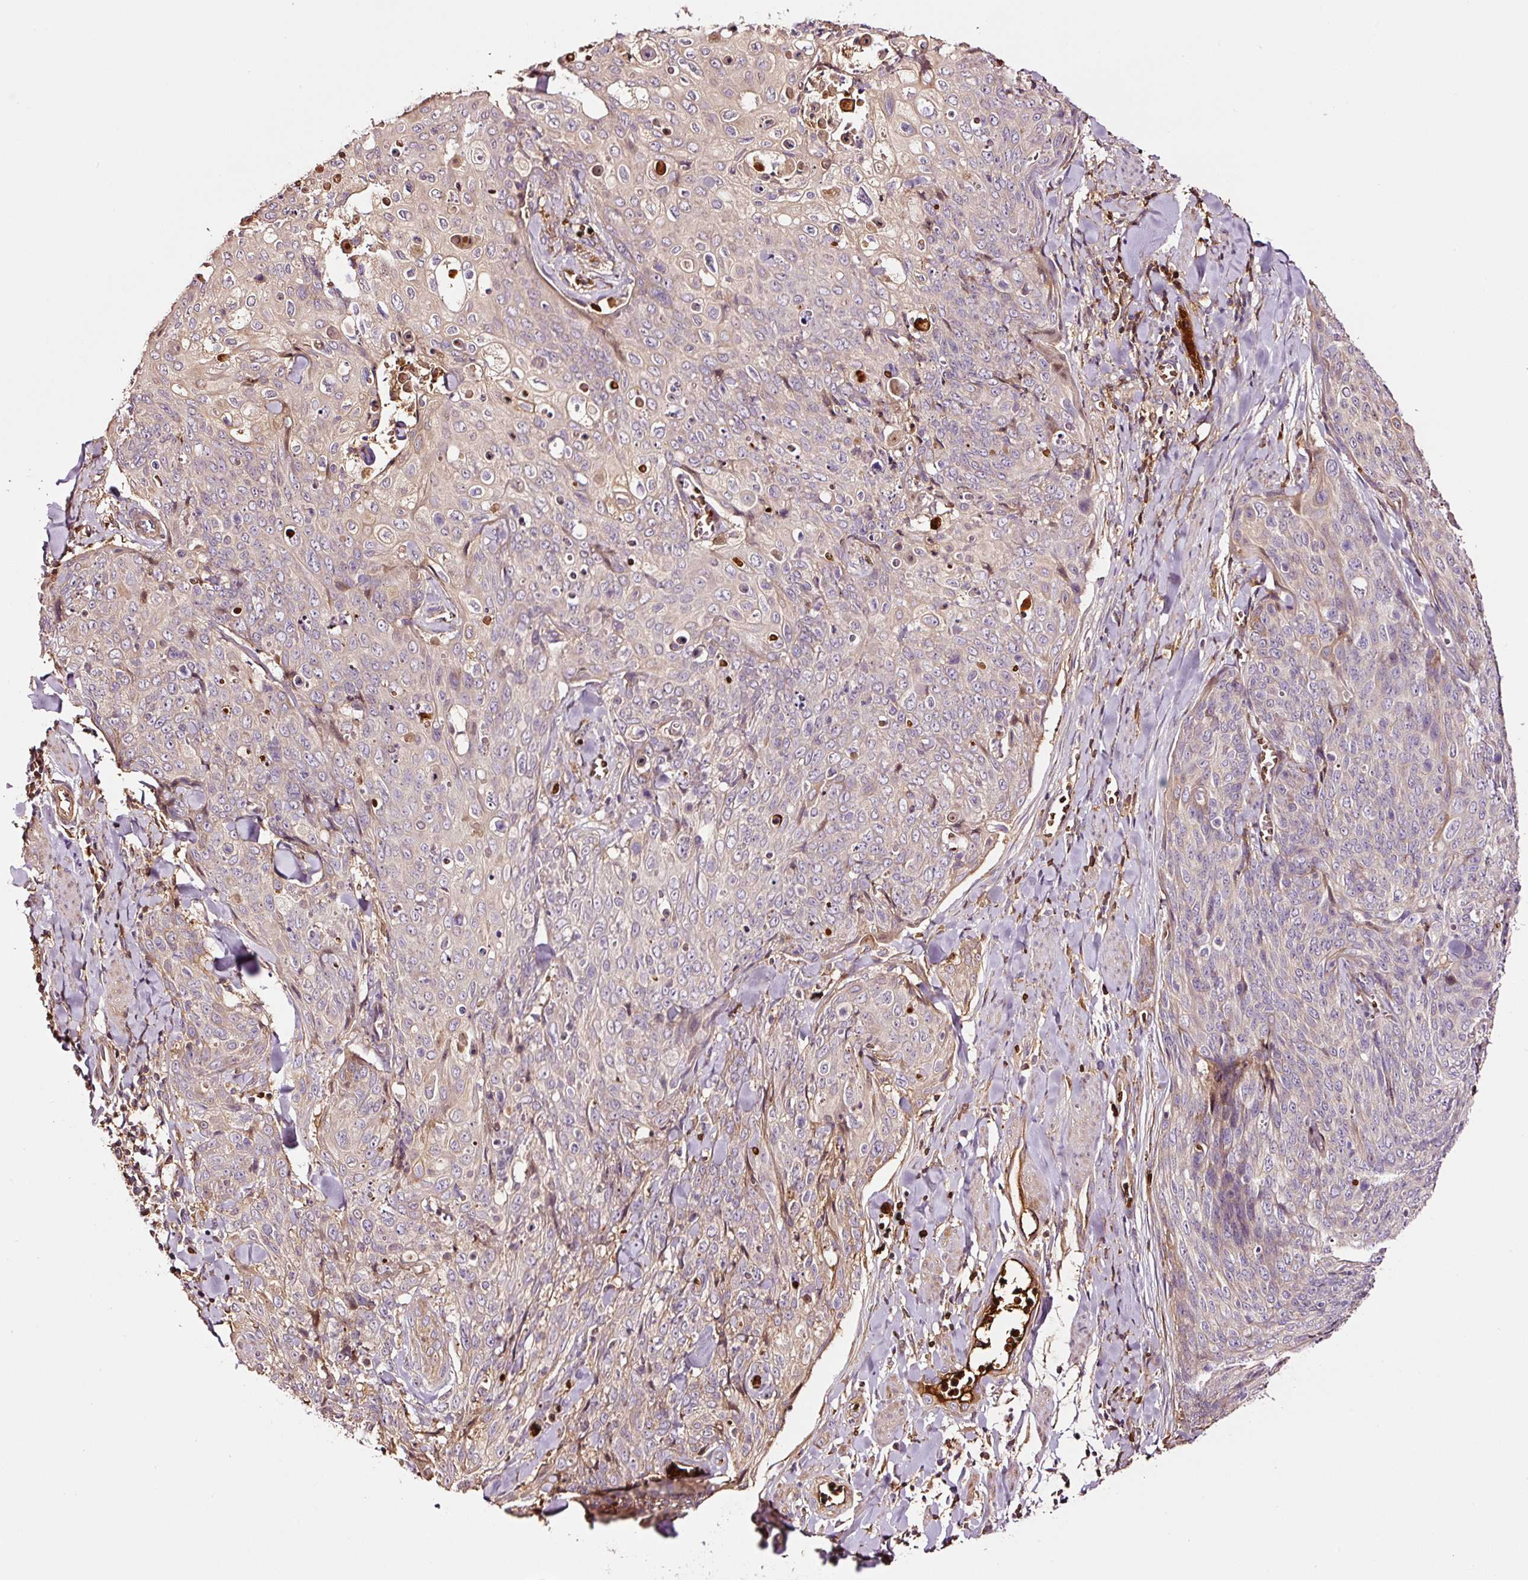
{"staining": {"intensity": "weak", "quantity": "<25%", "location": "cytoplasmic/membranous"}, "tissue": "skin cancer", "cell_type": "Tumor cells", "image_type": "cancer", "snomed": [{"axis": "morphology", "description": "Squamous cell carcinoma, NOS"}, {"axis": "topography", "description": "Skin"}, {"axis": "topography", "description": "Vulva"}], "caption": "This is a image of IHC staining of skin cancer (squamous cell carcinoma), which shows no staining in tumor cells.", "gene": "PGLYRP2", "patient": {"sex": "female", "age": 85}}